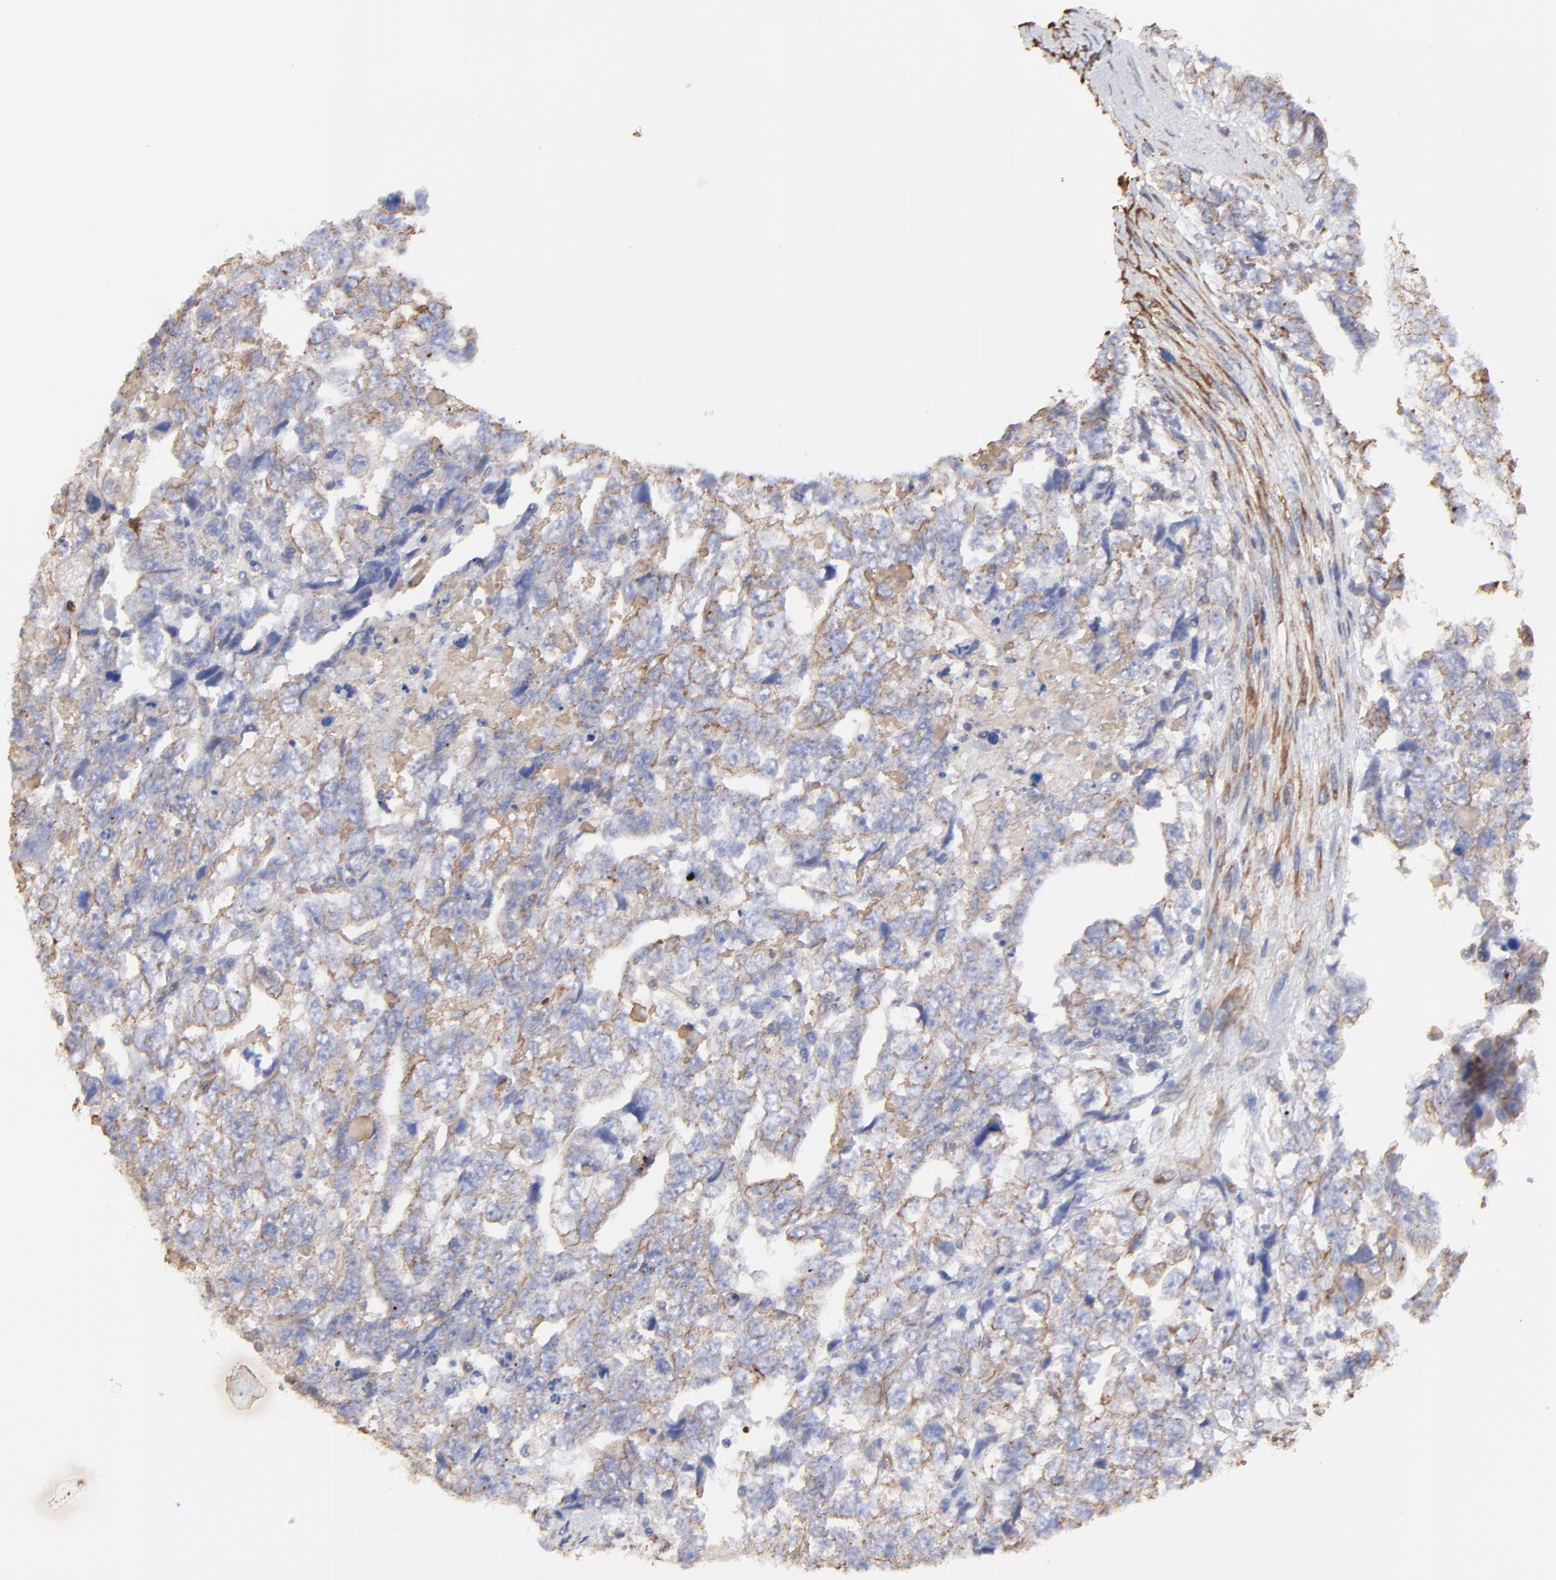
{"staining": {"intensity": "weak", "quantity": "25%-75%", "location": "cytoplasmic/membranous"}, "tissue": "testis cancer", "cell_type": "Tumor cells", "image_type": "cancer", "snomed": [{"axis": "morphology", "description": "Carcinoma, Embryonal, NOS"}, {"axis": "topography", "description": "Testis"}], "caption": "A low amount of weak cytoplasmic/membranous expression is identified in approximately 25%-75% of tumor cells in testis cancer tissue.", "gene": "LRCH2", "patient": {"sex": "male", "age": 36}}